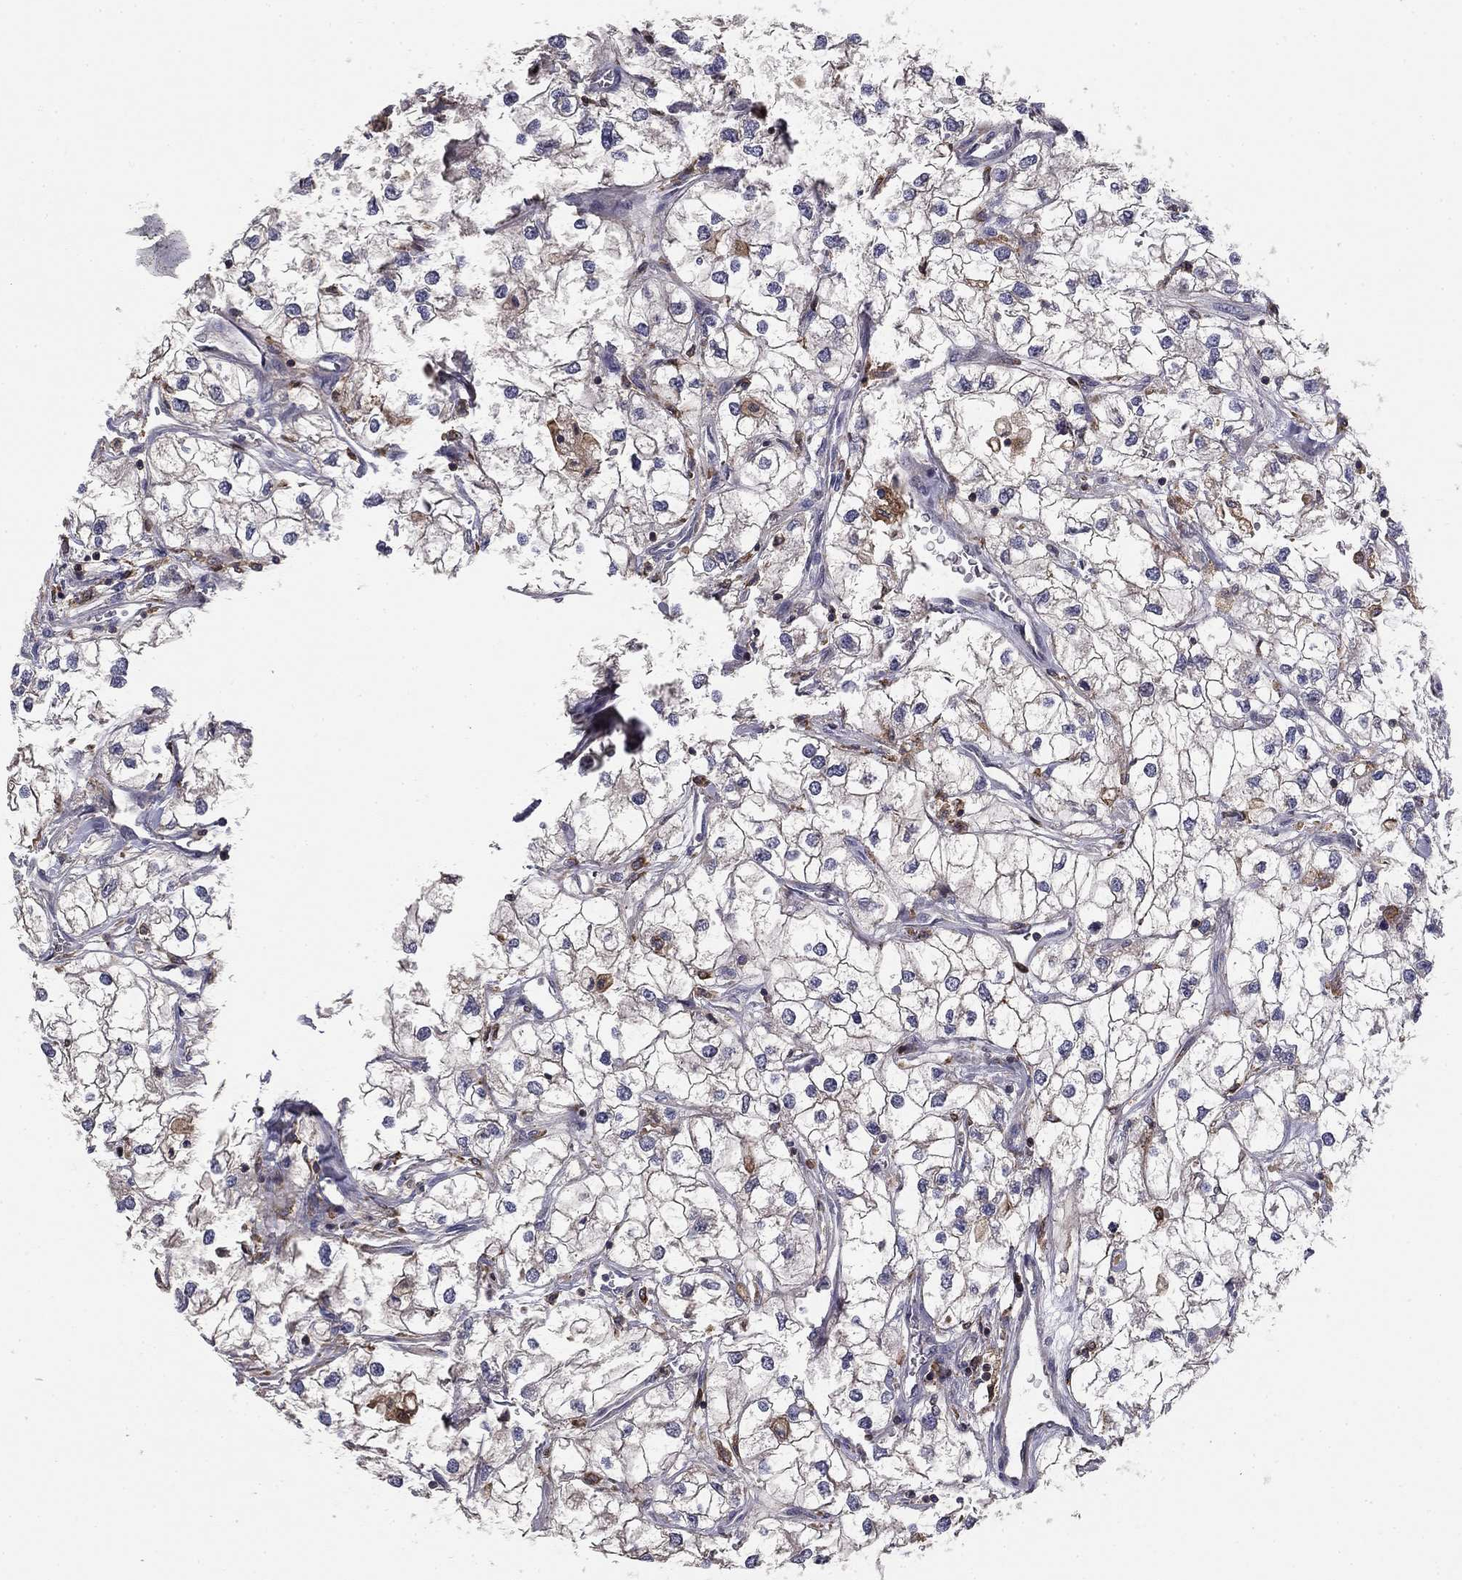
{"staining": {"intensity": "negative", "quantity": "none", "location": "none"}, "tissue": "renal cancer", "cell_type": "Tumor cells", "image_type": "cancer", "snomed": [{"axis": "morphology", "description": "Adenocarcinoma, NOS"}, {"axis": "topography", "description": "Kidney"}], "caption": "Tumor cells are negative for protein expression in human adenocarcinoma (renal). (DAB (3,3'-diaminobenzidine) immunohistochemistry, high magnification).", "gene": "PLCB2", "patient": {"sex": "male", "age": 59}}